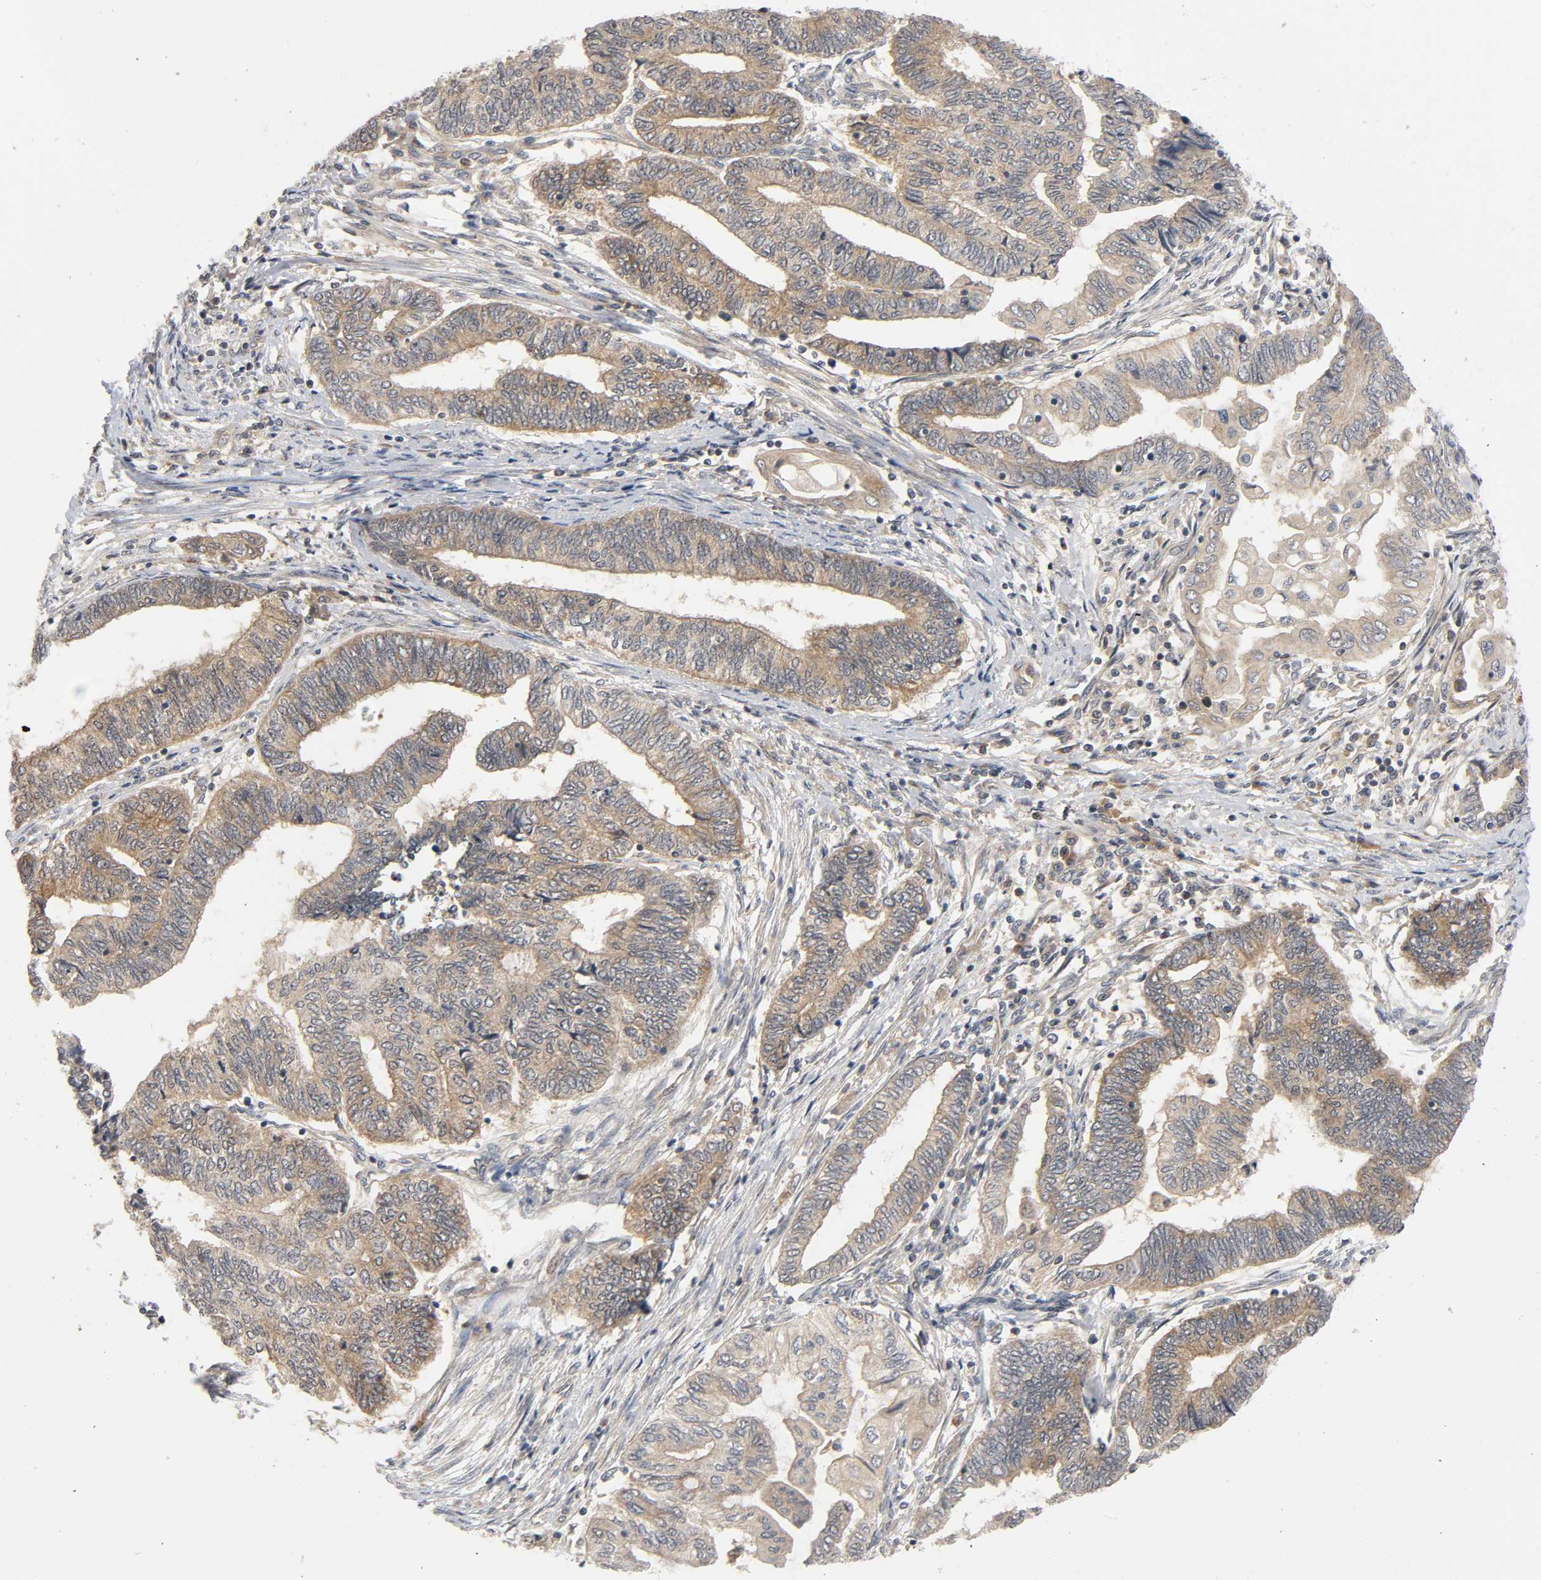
{"staining": {"intensity": "moderate", "quantity": ">75%", "location": "cytoplasmic/membranous"}, "tissue": "endometrial cancer", "cell_type": "Tumor cells", "image_type": "cancer", "snomed": [{"axis": "morphology", "description": "Adenocarcinoma, NOS"}, {"axis": "topography", "description": "Uterus"}, {"axis": "topography", "description": "Endometrium"}], "caption": "Moderate cytoplasmic/membranous expression for a protein is seen in approximately >75% of tumor cells of endometrial cancer using immunohistochemistry (IHC).", "gene": "MAPK8", "patient": {"sex": "female", "age": 70}}